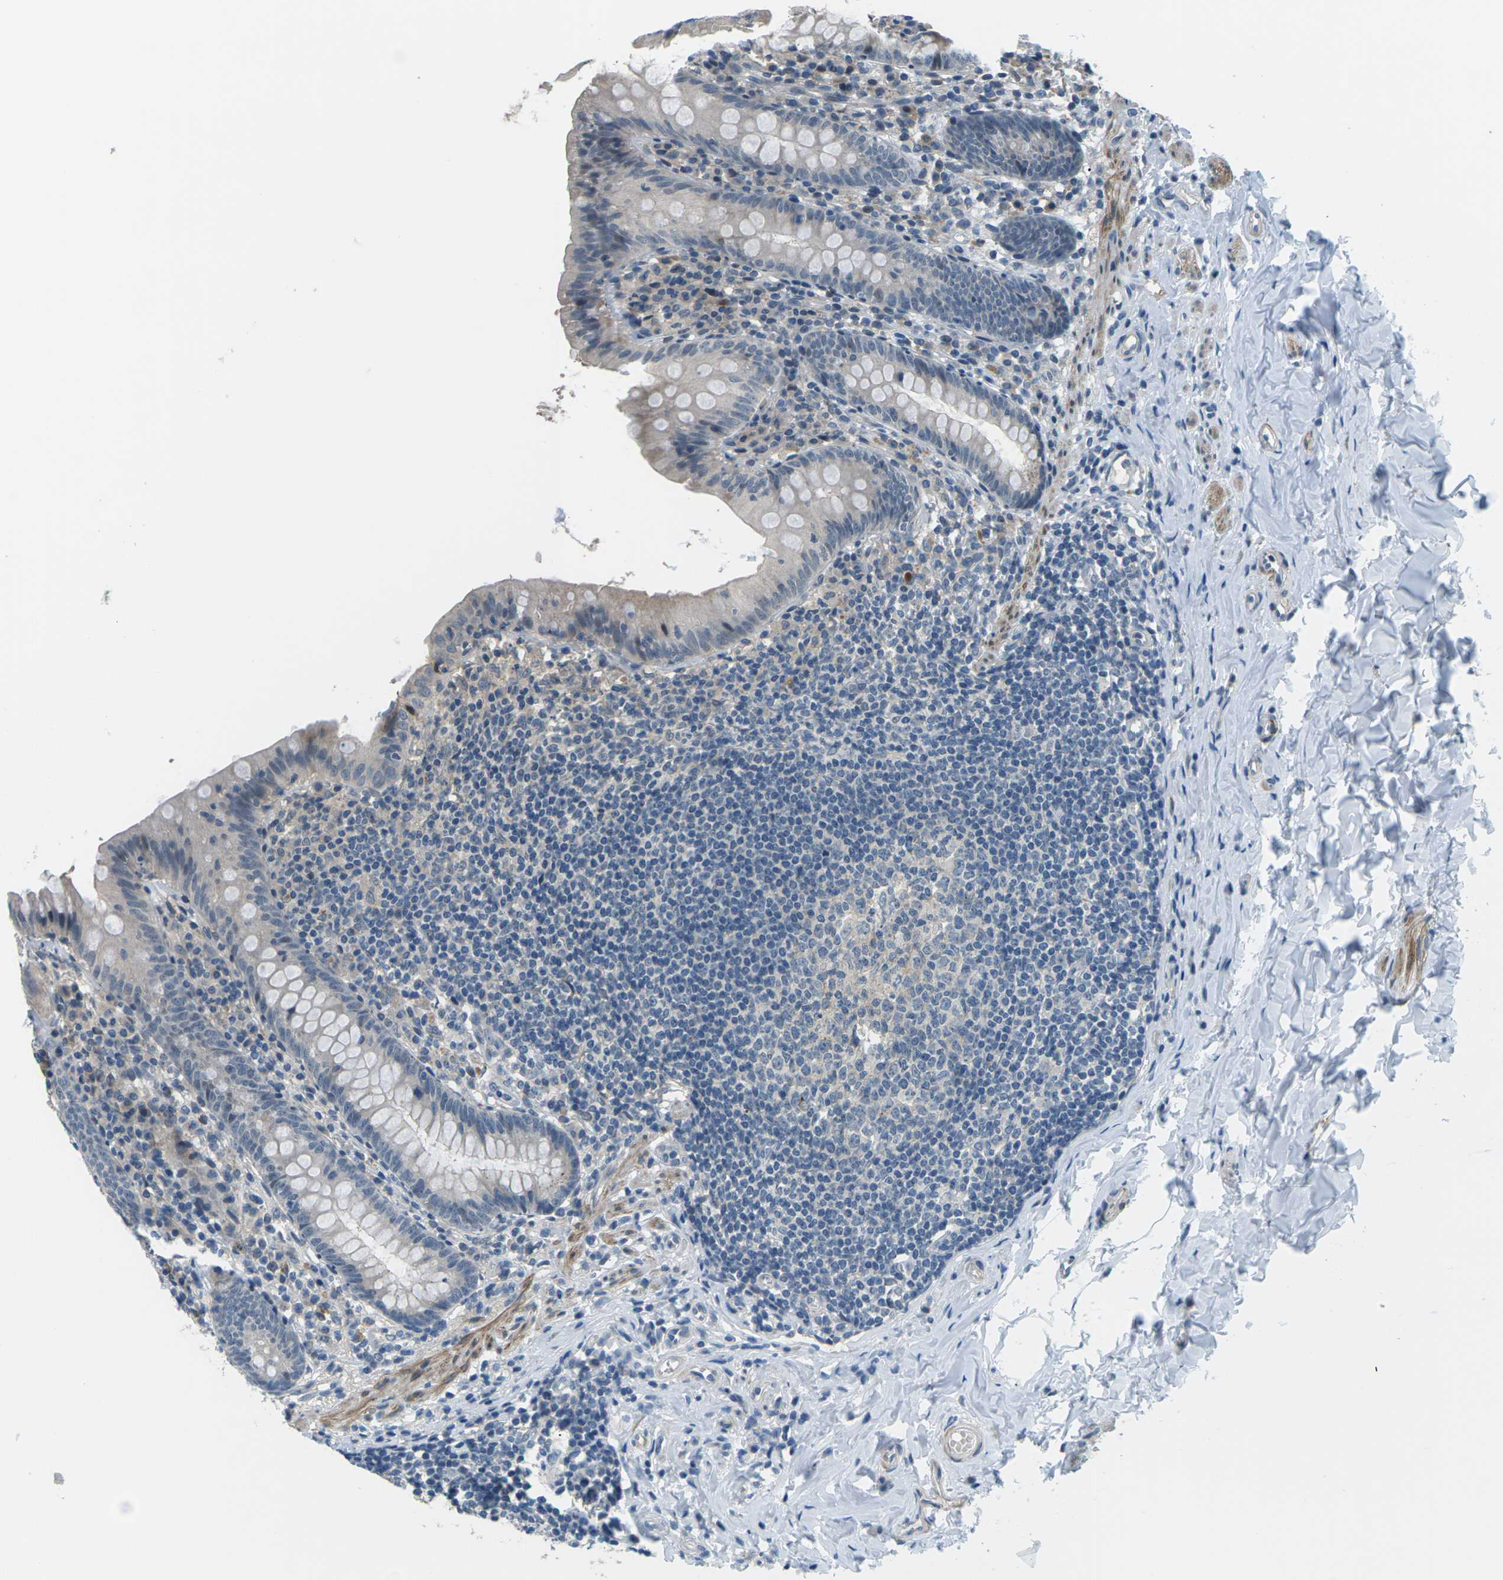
{"staining": {"intensity": "negative", "quantity": "none", "location": "none"}, "tissue": "appendix", "cell_type": "Glandular cells", "image_type": "normal", "snomed": [{"axis": "morphology", "description": "Normal tissue, NOS"}, {"axis": "topography", "description": "Appendix"}], "caption": "Human appendix stained for a protein using IHC reveals no positivity in glandular cells.", "gene": "SLC13A3", "patient": {"sex": "male", "age": 52}}